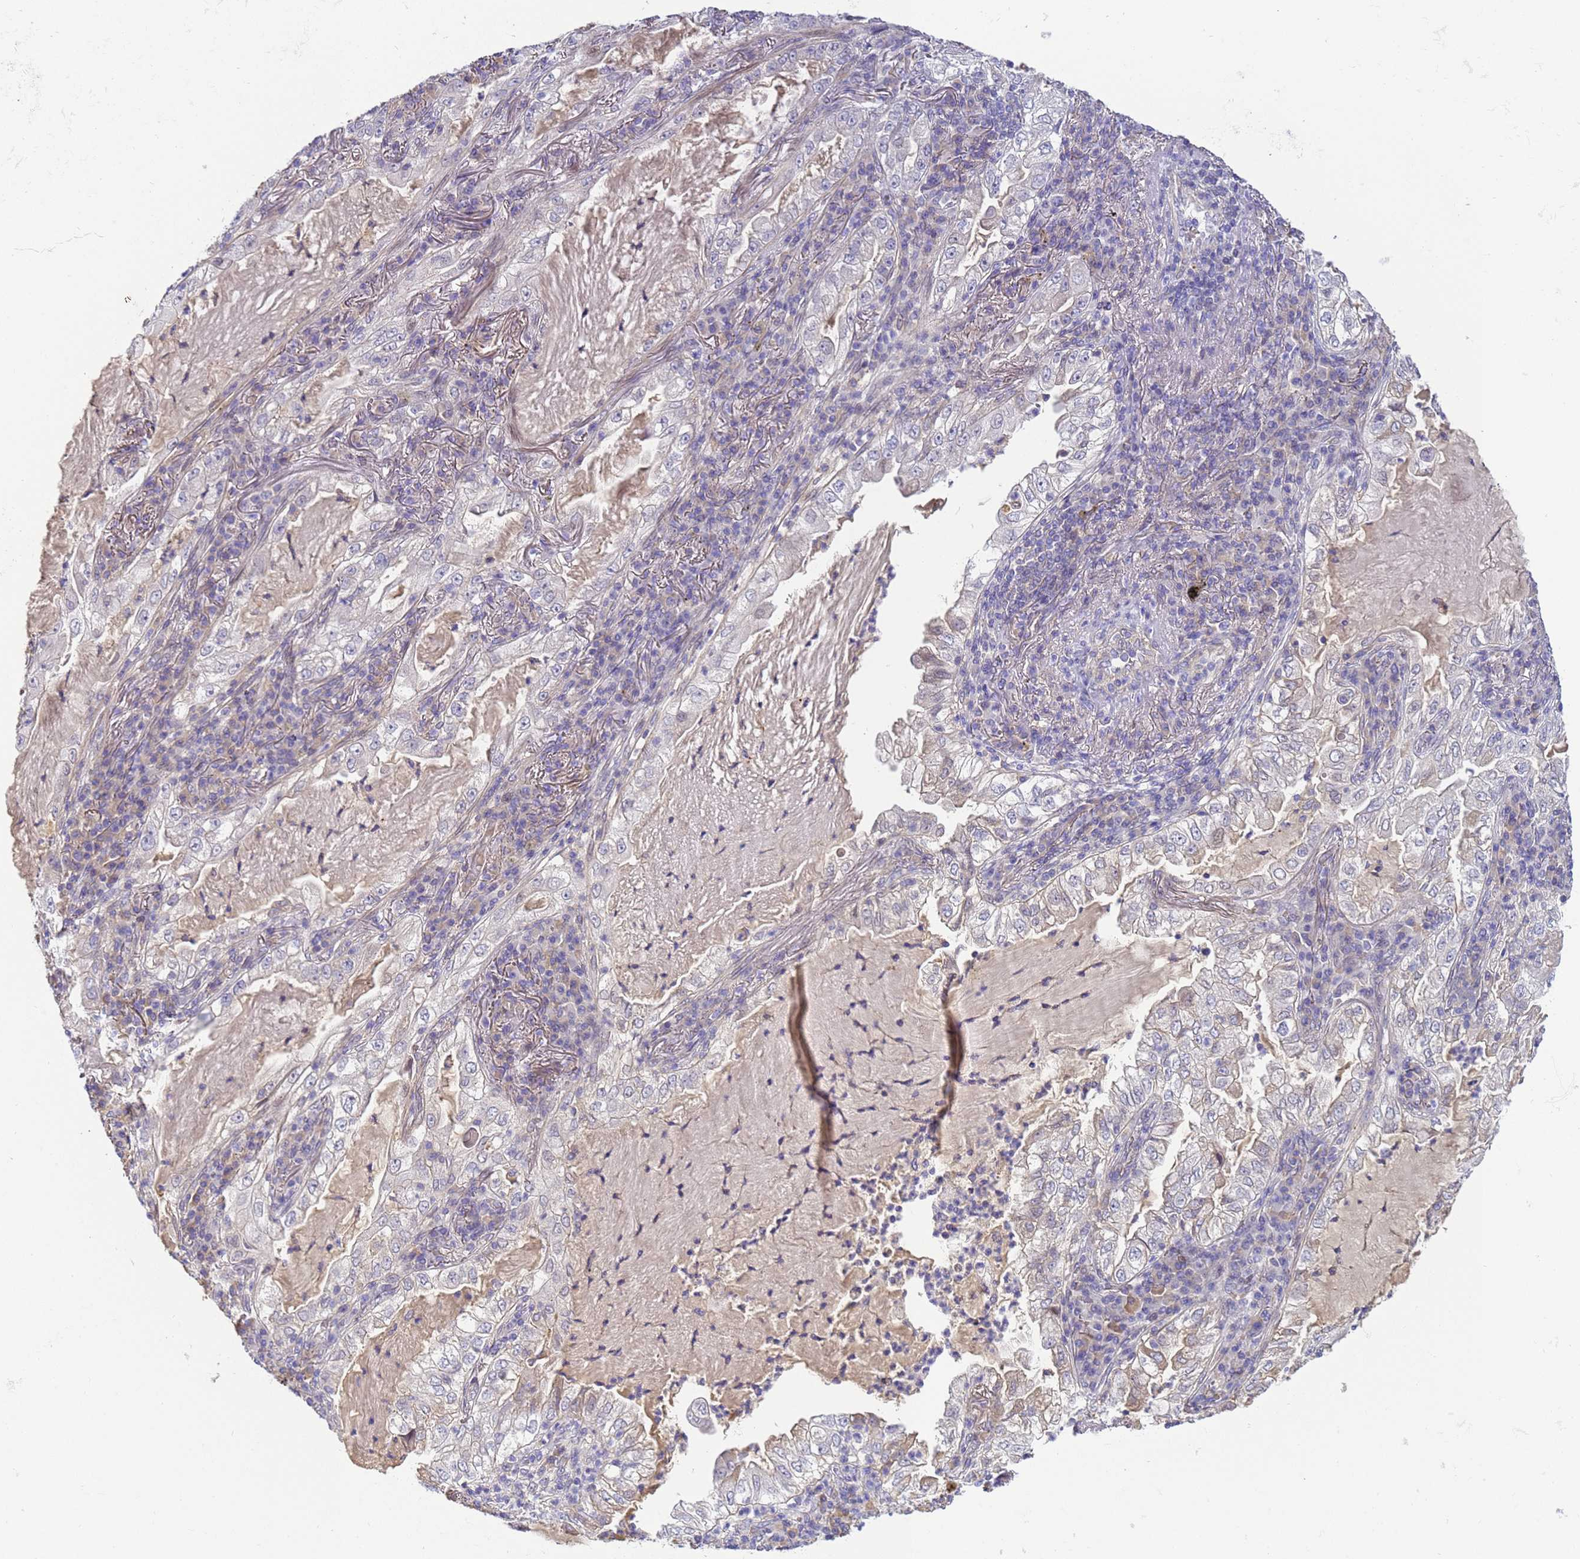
{"staining": {"intensity": "negative", "quantity": "none", "location": "none"}, "tissue": "lung cancer", "cell_type": "Tumor cells", "image_type": "cancer", "snomed": [{"axis": "morphology", "description": "Adenocarcinoma, NOS"}, {"axis": "topography", "description": "Lung"}], "caption": "An image of human lung cancer (adenocarcinoma) is negative for staining in tumor cells.", "gene": "TBCD", "patient": {"sex": "female", "age": 73}}